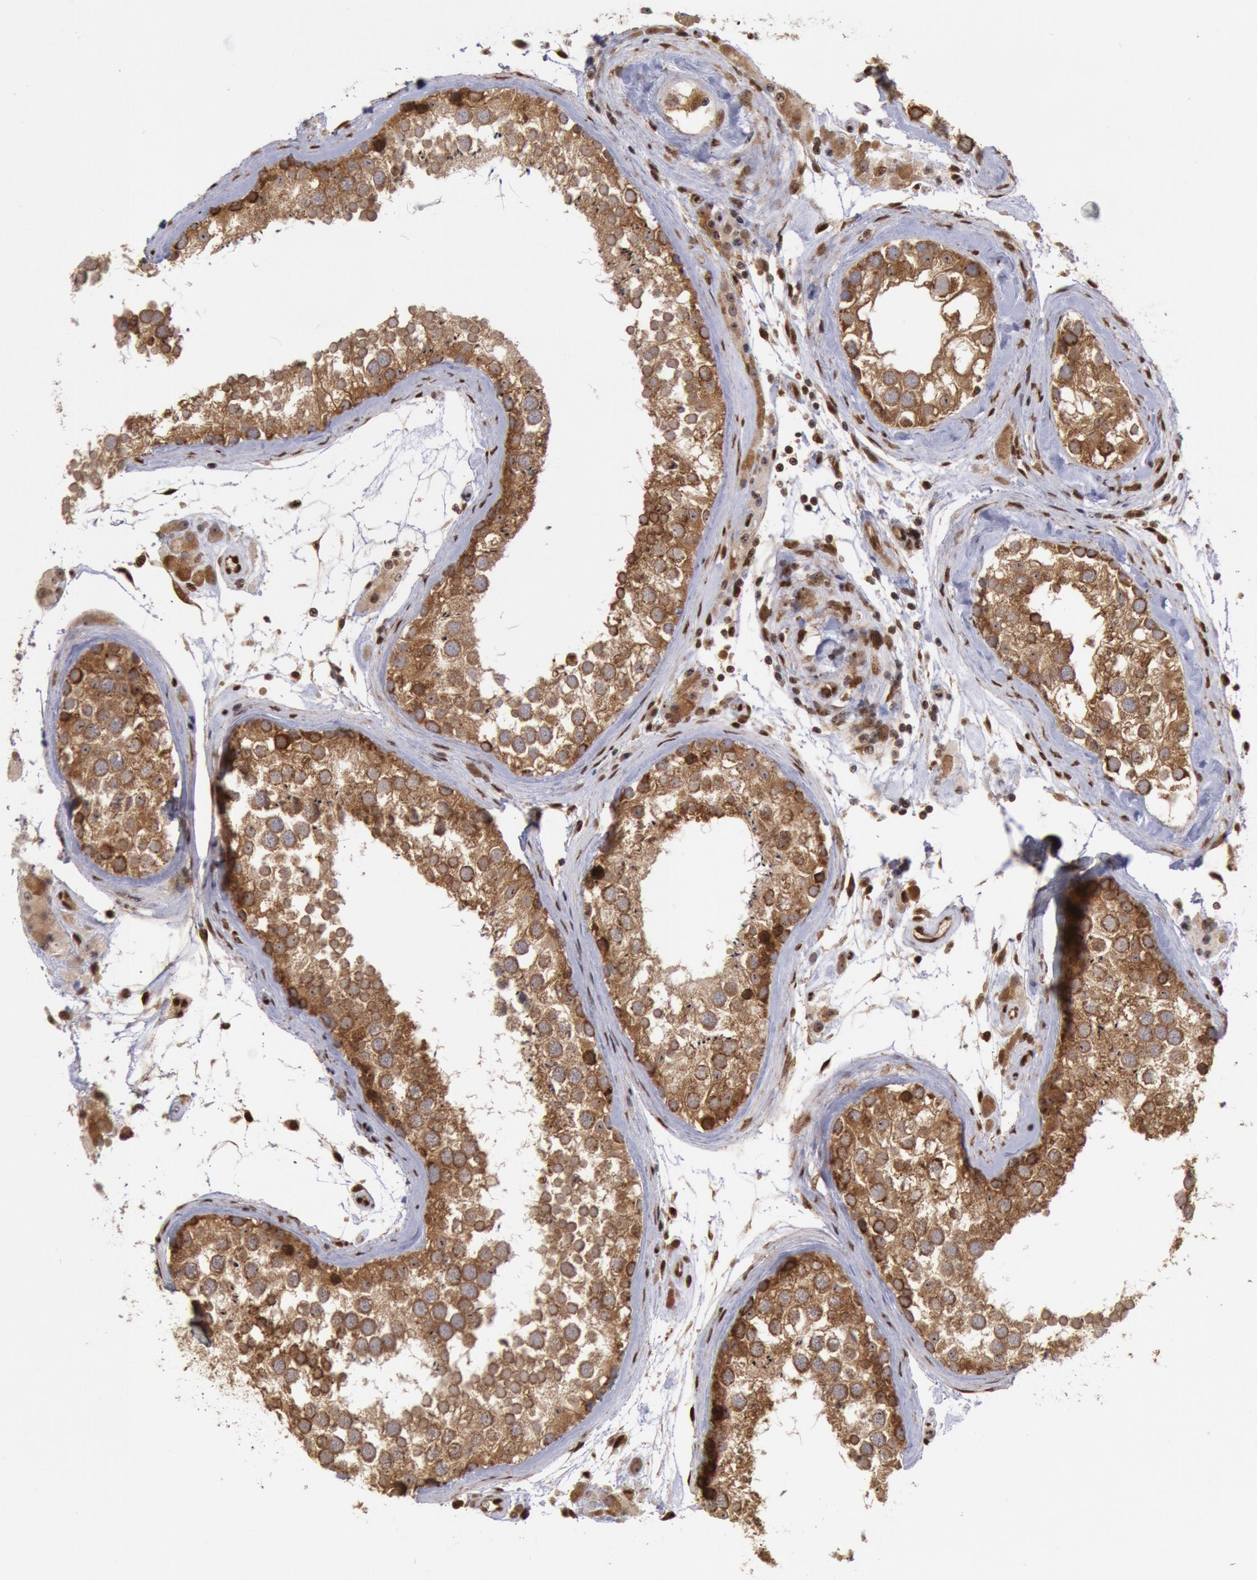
{"staining": {"intensity": "moderate", "quantity": ">75%", "location": "cytoplasmic/membranous"}, "tissue": "testis", "cell_type": "Cells in seminiferous ducts", "image_type": "normal", "snomed": [{"axis": "morphology", "description": "Normal tissue, NOS"}, {"axis": "topography", "description": "Testis"}], "caption": "An image of human testis stained for a protein displays moderate cytoplasmic/membranous brown staining in cells in seminiferous ducts.", "gene": "STX17", "patient": {"sex": "male", "age": 46}}